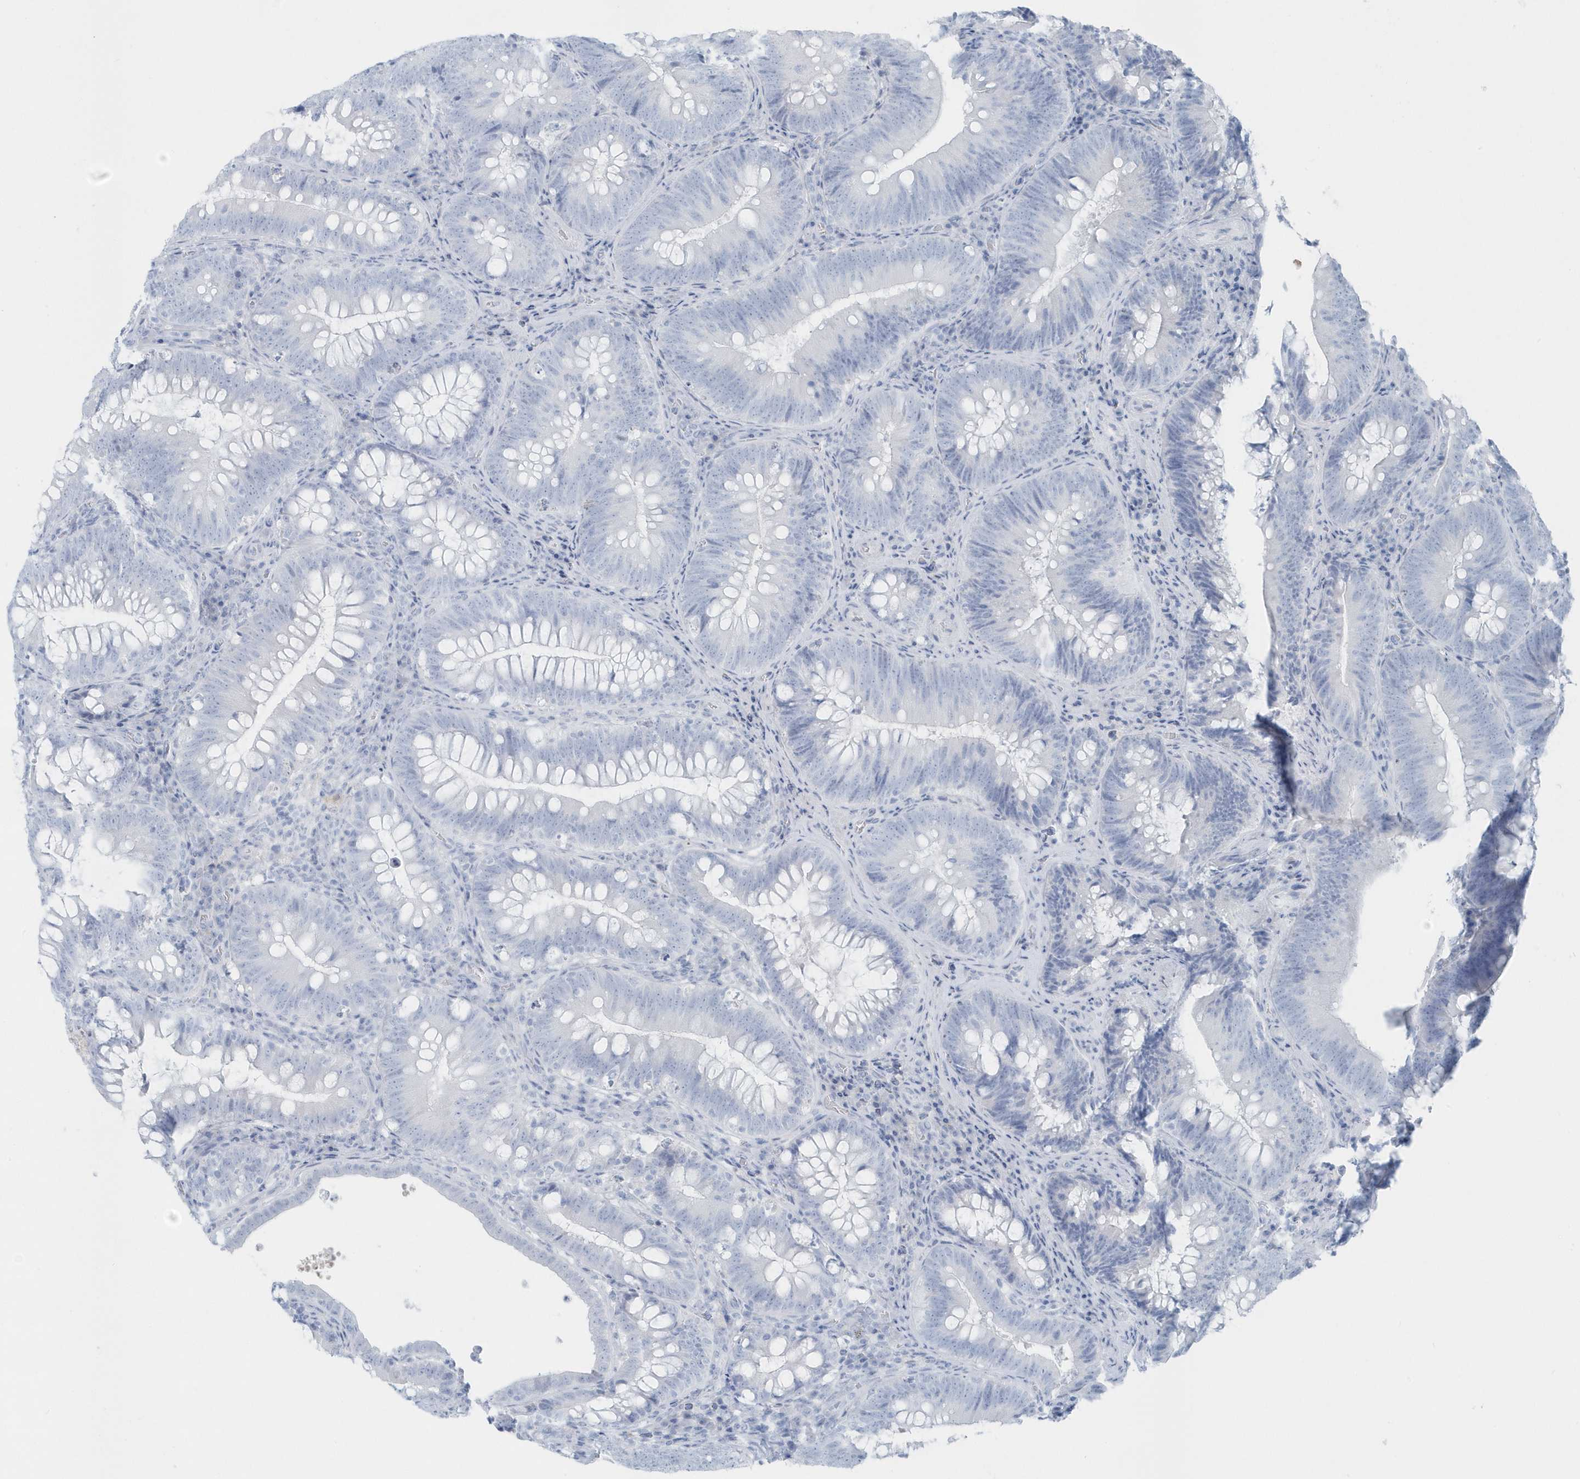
{"staining": {"intensity": "negative", "quantity": "none", "location": "none"}, "tissue": "colorectal cancer", "cell_type": "Tumor cells", "image_type": "cancer", "snomed": [{"axis": "morphology", "description": "Normal tissue, NOS"}, {"axis": "topography", "description": "Colon"}], "caption": "Immunohistochemistry histopathology image of neoplastic tissue: human colorectal cancer stained with DAB displays no significant protein staining in tumor cells.", "gene": "FAM98A", "patient": {"sex": "female", "age": 82}}